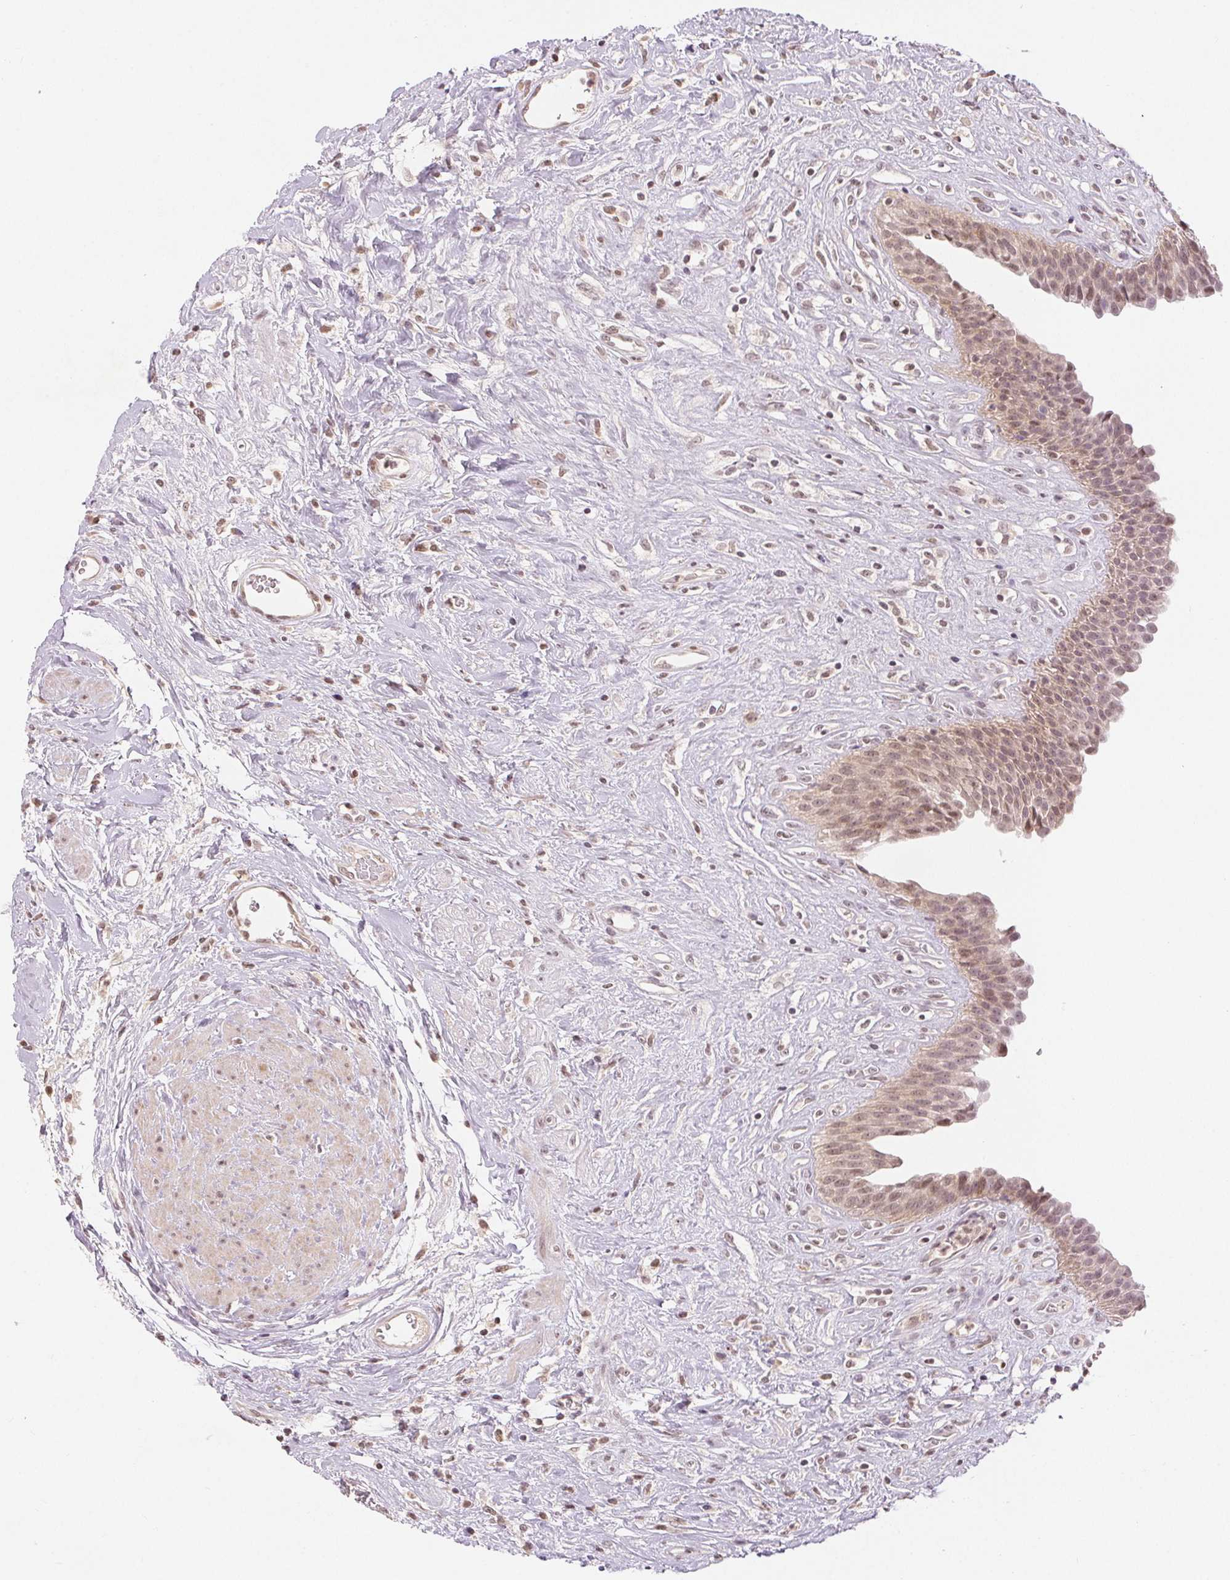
{"staining": {"intensity": "moderate", "quantity": ">75%", "location": "nuclear"}, "tissue": "urinary bladder", "cell_type": "Urothelial cells", "image_type": "normal", "snomed": [{"axis": "morphology", "description": "Normal tissue, NOS"}, {"axis": "topography", "description": "Urinary bladder"}], "caption": "The micrograph displays staining of normal urinary bladder, revealing moderate nuclear protein expression (brown color) within urothelial cells. The staining is performed using DAB brown chromogen to label protein expression. The nuclei are counter-stained blue using hematoxylin.", "gene": "DEK", "patient": {"sex": "female", "age": 56}}